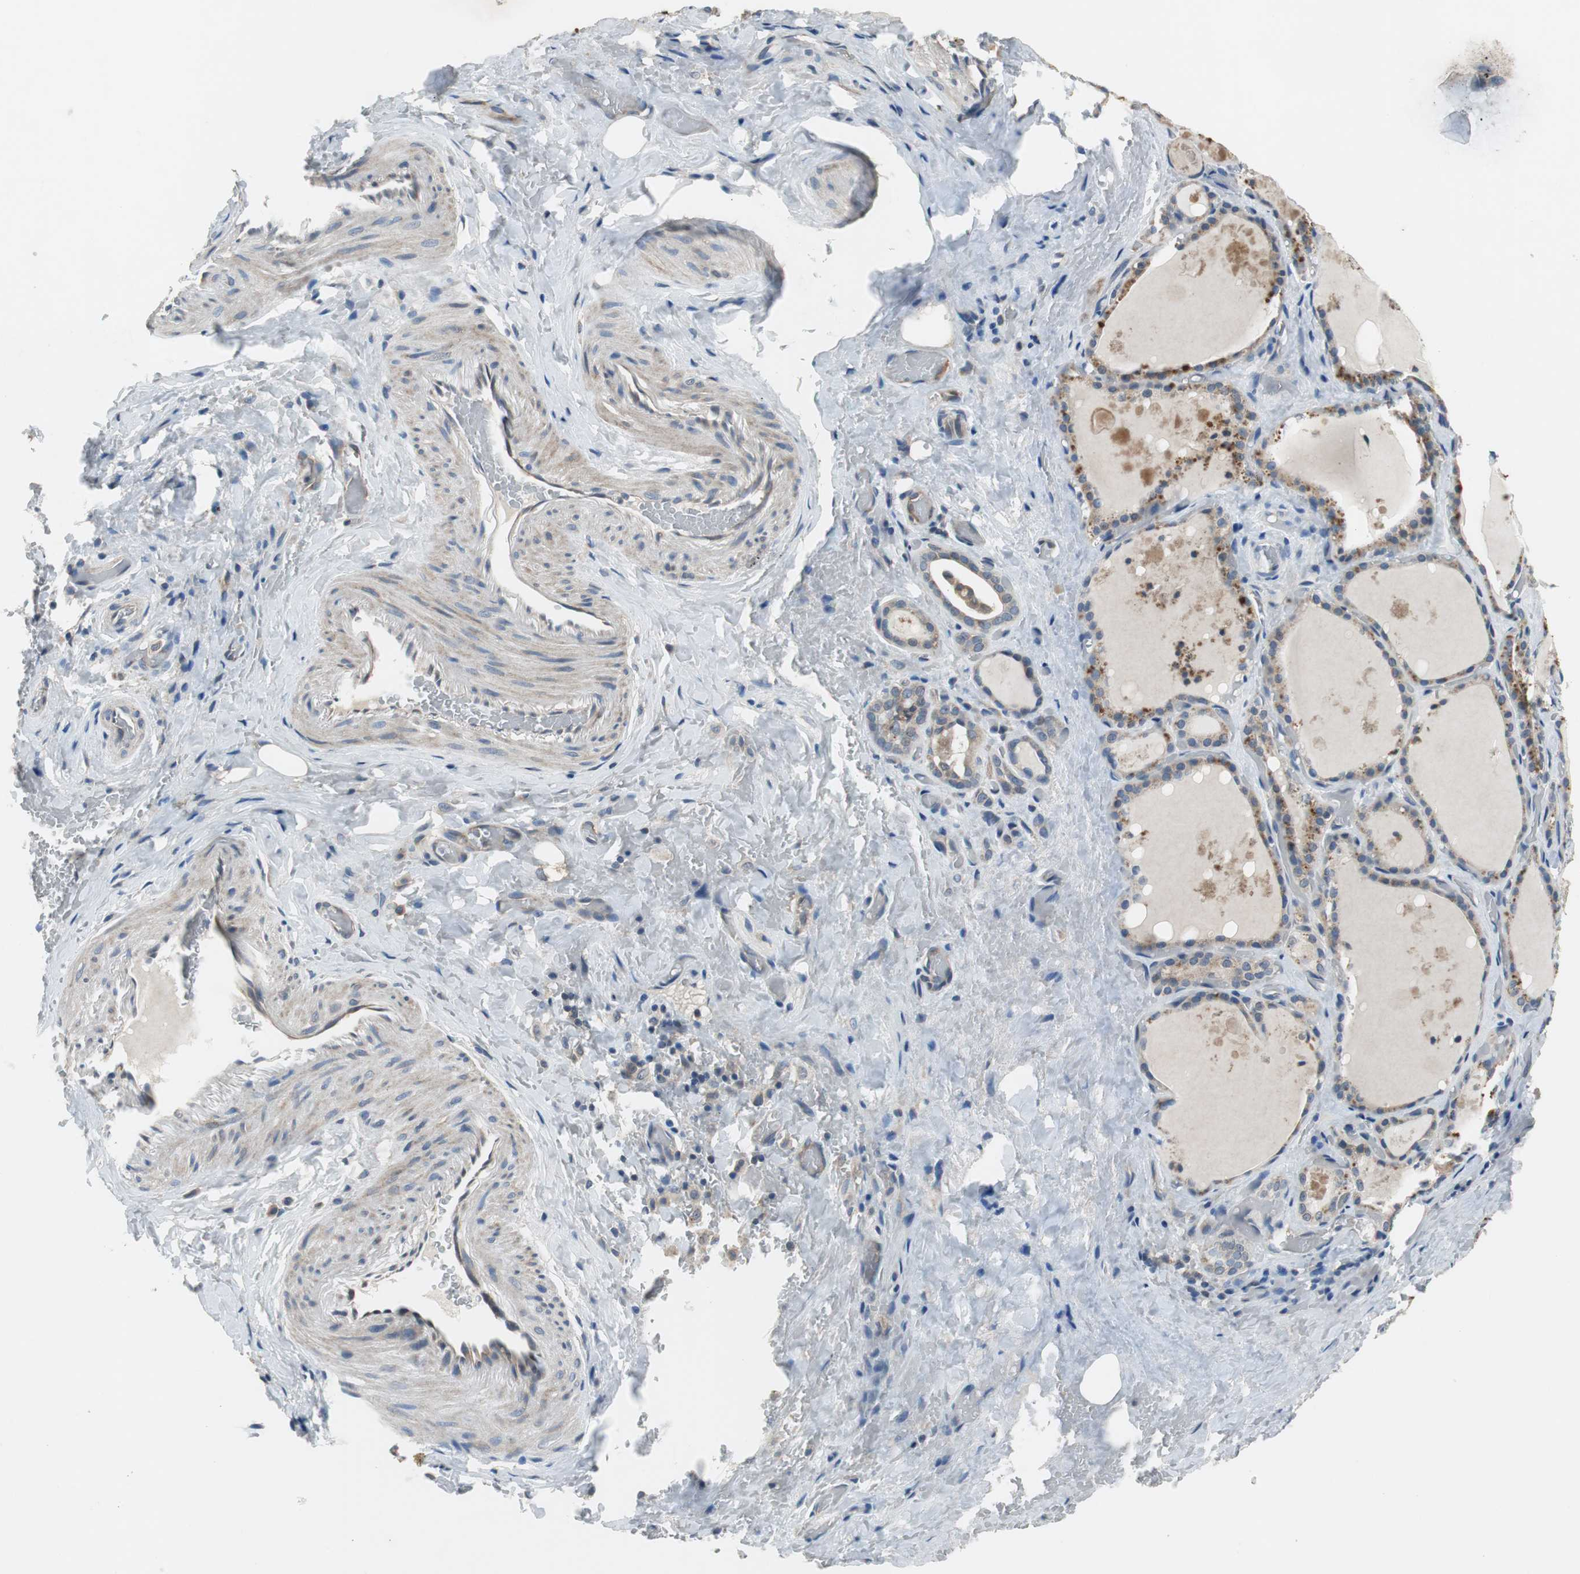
{"staining": {"intensity": "strong", "quantity": "25%-75%", "location": "cytoplasmic/membranous"}, "tissue": "thyroid gland", "cell_type": "Glandular cells", "image_type": "normal", "snomed": [{"axis": "morphology", "description": "Normal tissue, NOS"}, {"axis": "topography", "description": "Thyroid gland"}], "caption": "Human thyroid gland stained for a protein (brown) demonstrates strong cytoplasmic/membranous positive positivity in about 25%-75% of glandular cells.", "gene": "MTIF2", "patient": {"sex": "male", "age": 61}}